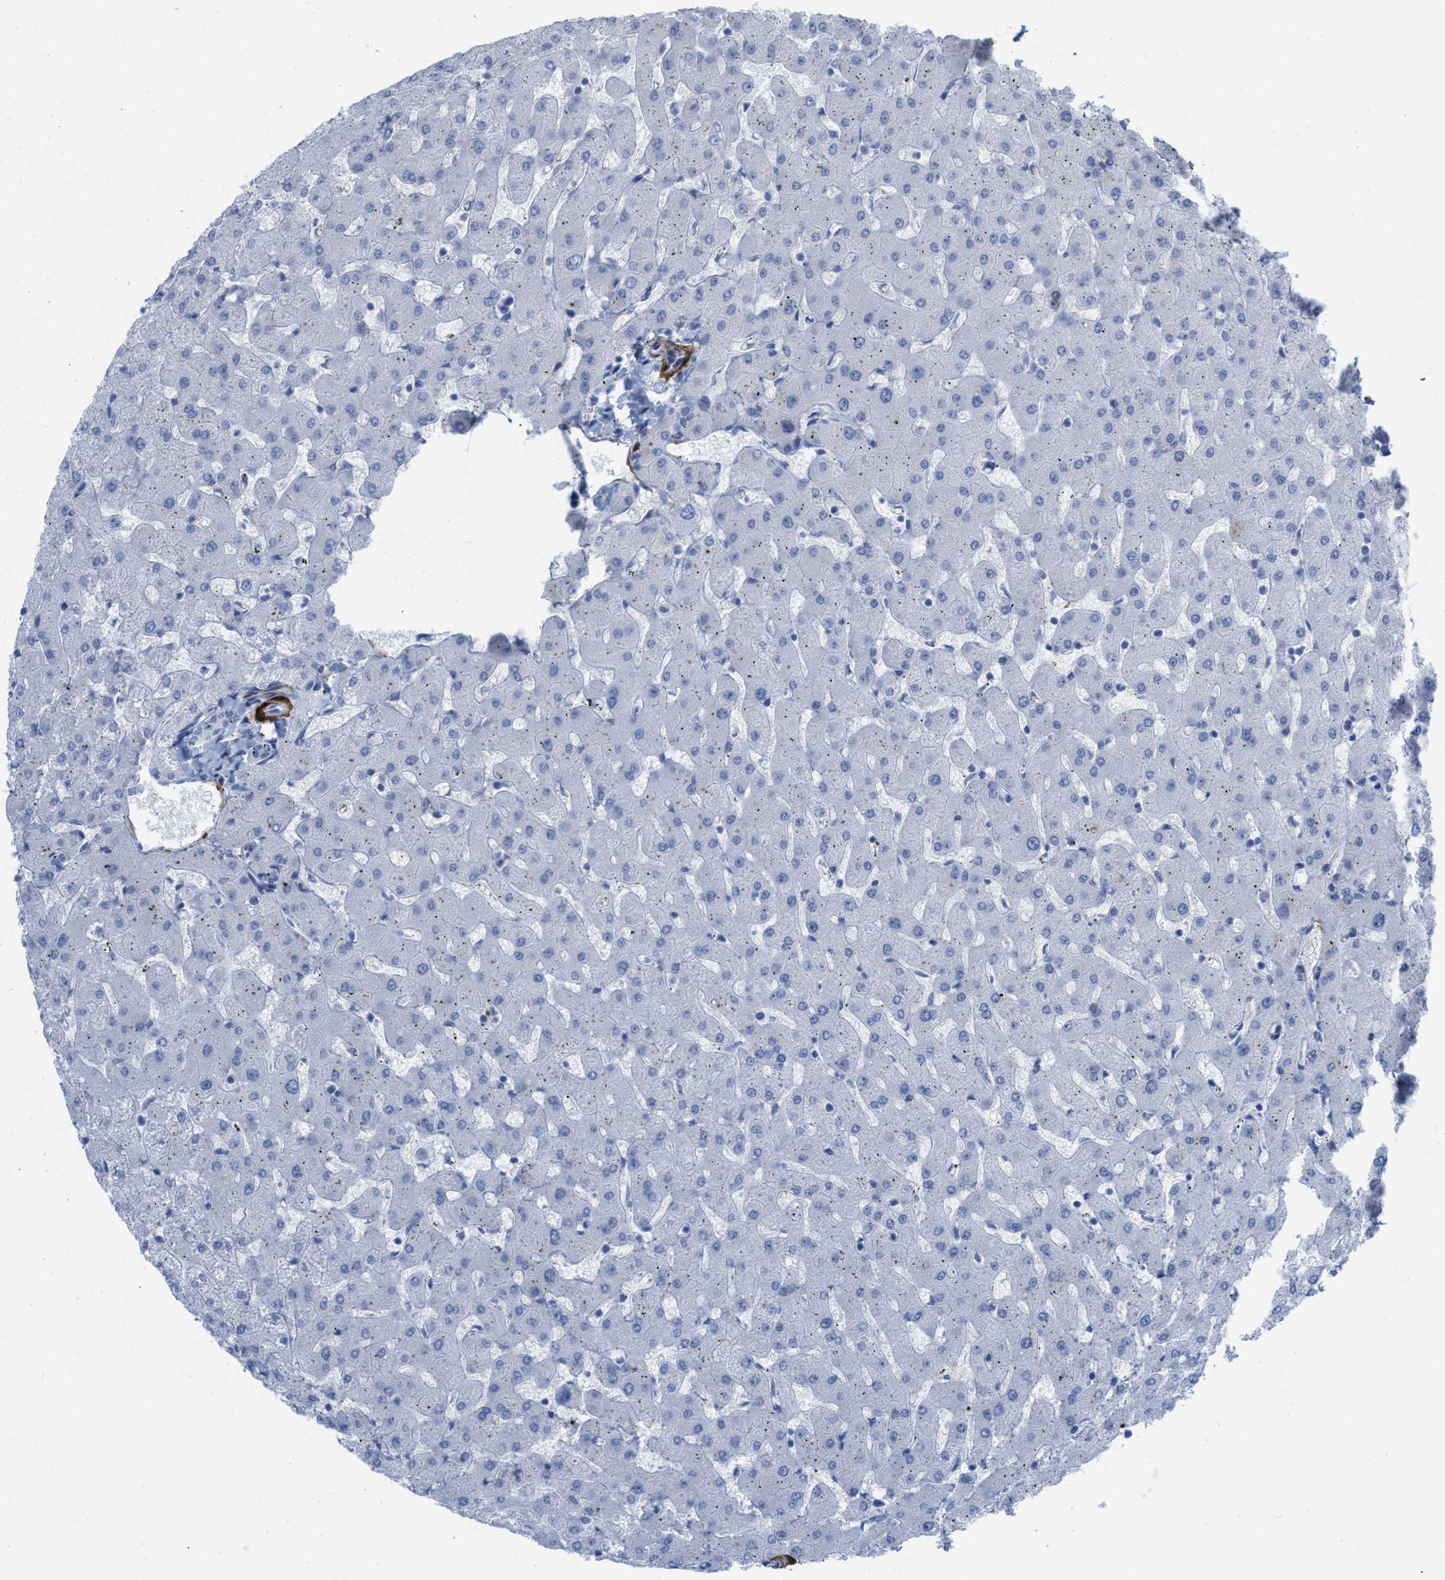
{"staining": {"intensity": "negative", "quantity": "none", "location": "none"}, "tissue": "liver", "cell_type": "Cholangiocytes", "image_type": "normal", "snomed": [{"axis": "morphology", "description": "Normal tissue, NOS"}, {"axis": "topography", "description": "Liver"}], "caption": "Cholangiocytes are negative for brown protein staining in normal liver. (Stains: DAB immunohistochemistry (IHC) with hematoxylin counter stain, Microscopy: brightfield microscopy at high magnification).", "gene": "TAGLN", "patient": {"sex": "female", "age": 63}}